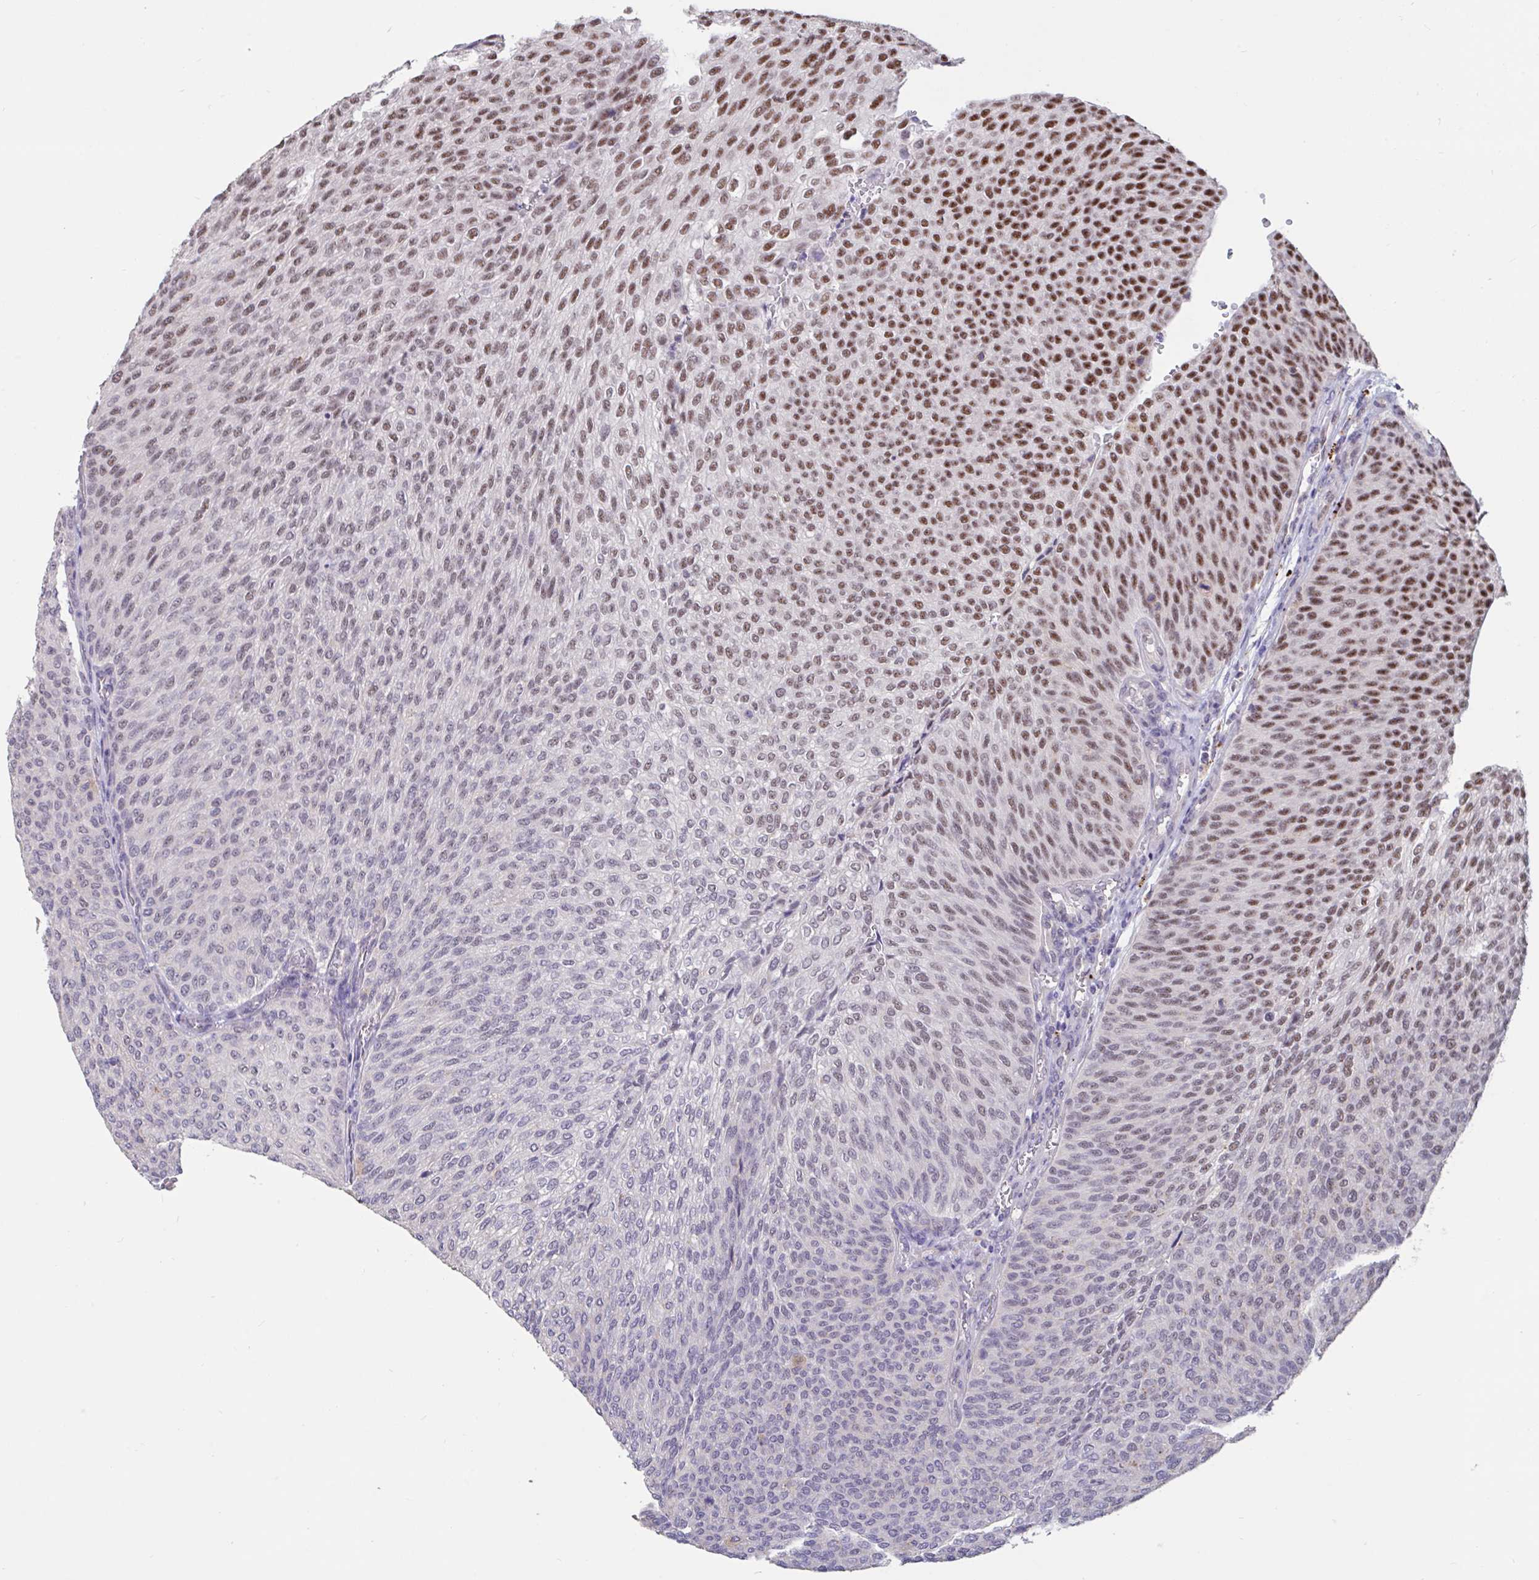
{"staining": {"intensity": "moderate", "quantity": "25%-75%", "location": "nuclear"}, "tissue": "urothelial cancer", "cell_type": "Tumor cells", "image_type": "cancer", "snomed": [{"axis": "morphology", "description": "Urothelial carcinoma, High grade"}, {"axis": "topography", "description": "Urinary bladder"}], "caption": "Immunohistochemistry (IHC) of human urothelial carcinoma (high-grade) demonstrates medium levels of moderate nuclear expression in about 25%-75% of tumor cells.", "gene": "DDX39A", "patient": {"sex": "female", "age": 79}}